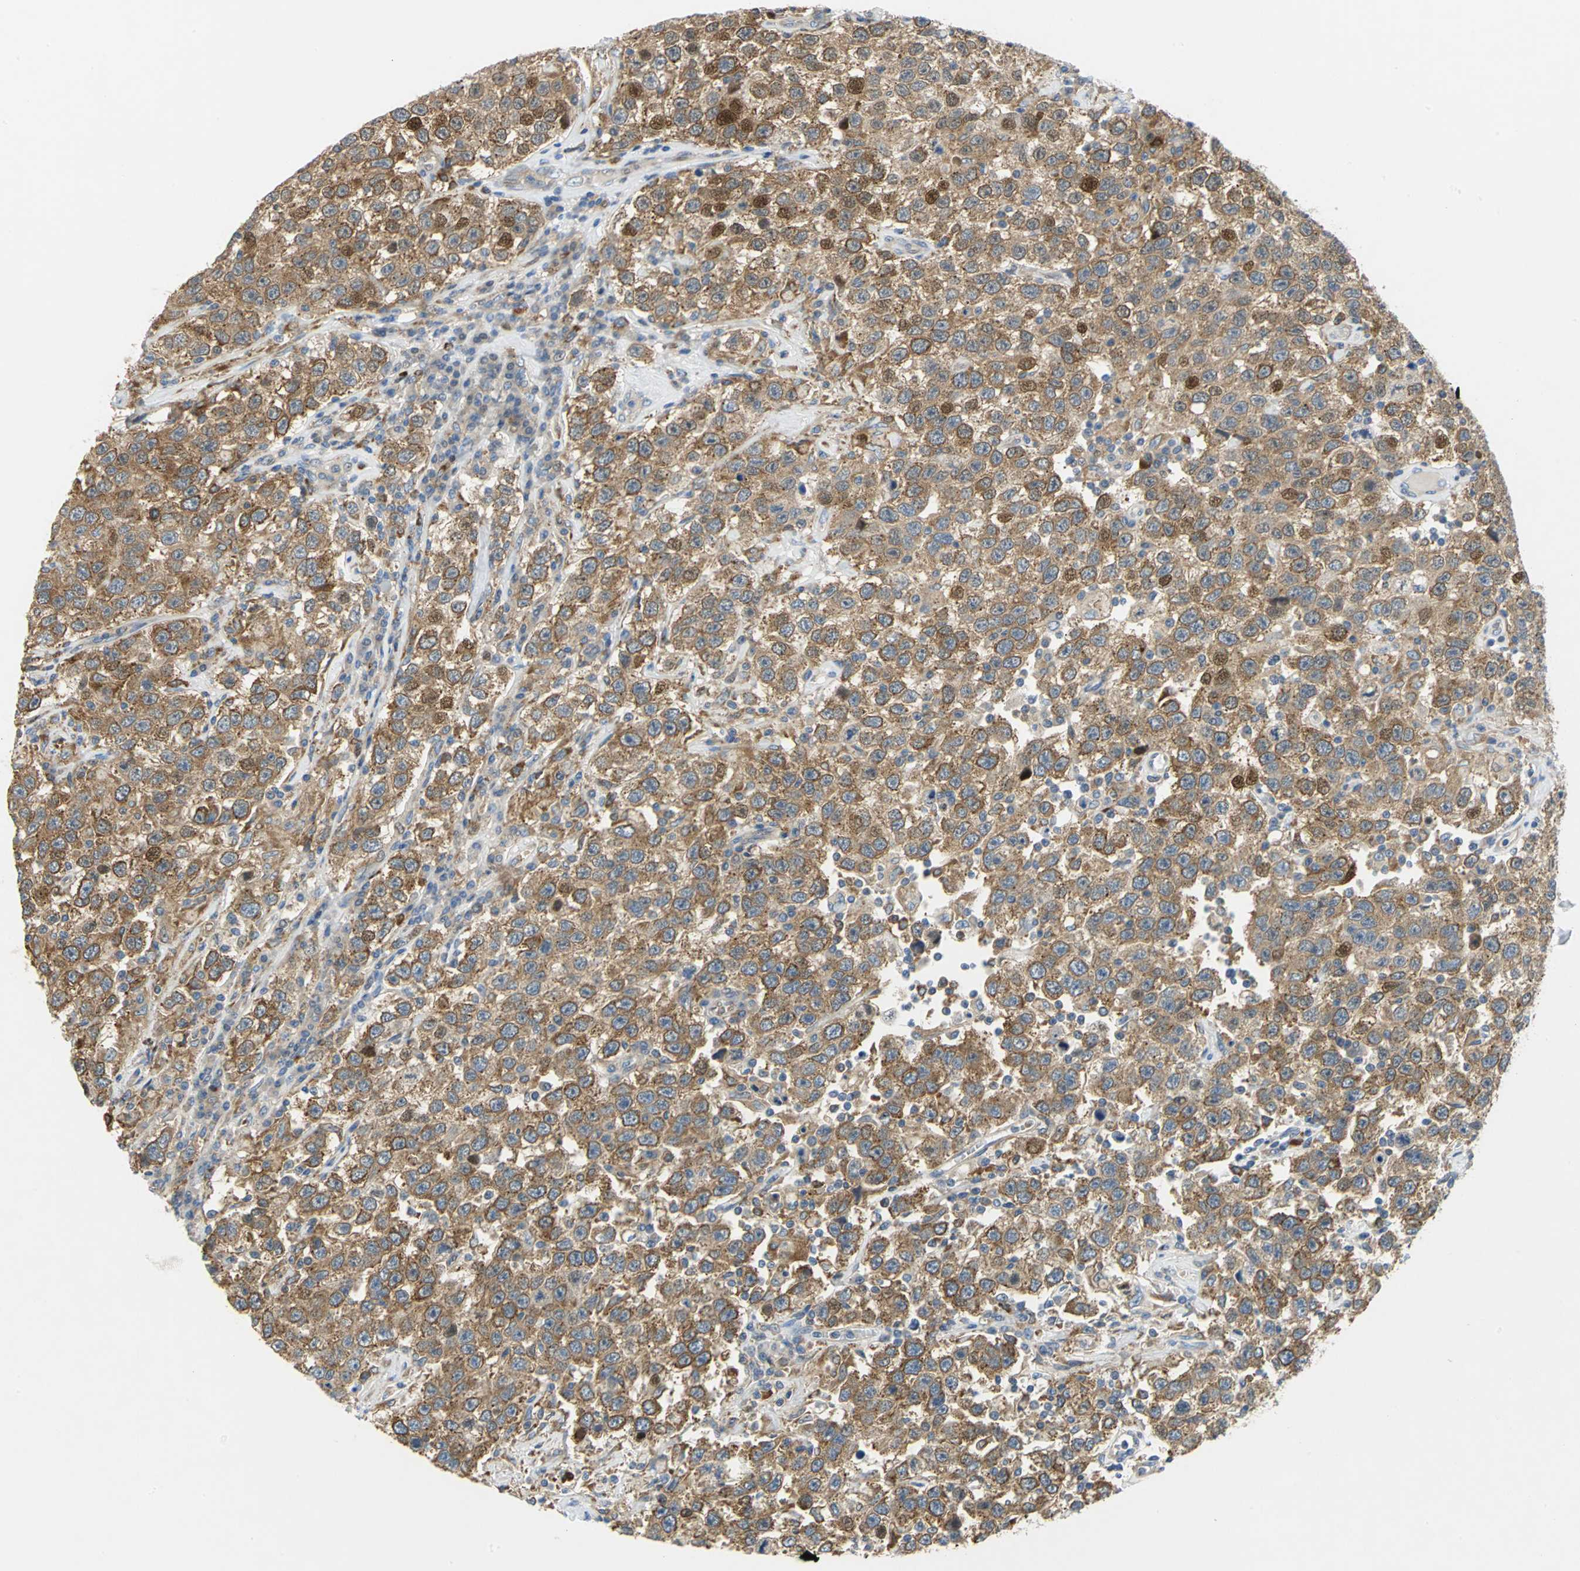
{"staining": {"intensity": "moderate", "quantity": ">75%", "location": "cytoplasmic/membranous,nuclear"}, "tissue": "testis cancer", "cell_type": "Tumor cells", "image_type": "cancer", "snomed": [{"axis": "morphology", "description": "Seminoma, NOS"}, {"axis": "topography", "description": "Testis"}], "caption": "Immunohistochemical staining of testis seminoma exhibits medium levels of moderate cytoplasmic/membranous and nuclear positivity in approximately >75% of tumor cells.", "gene": "YBX1", "patient": {"sex": "male", "age": 41}}